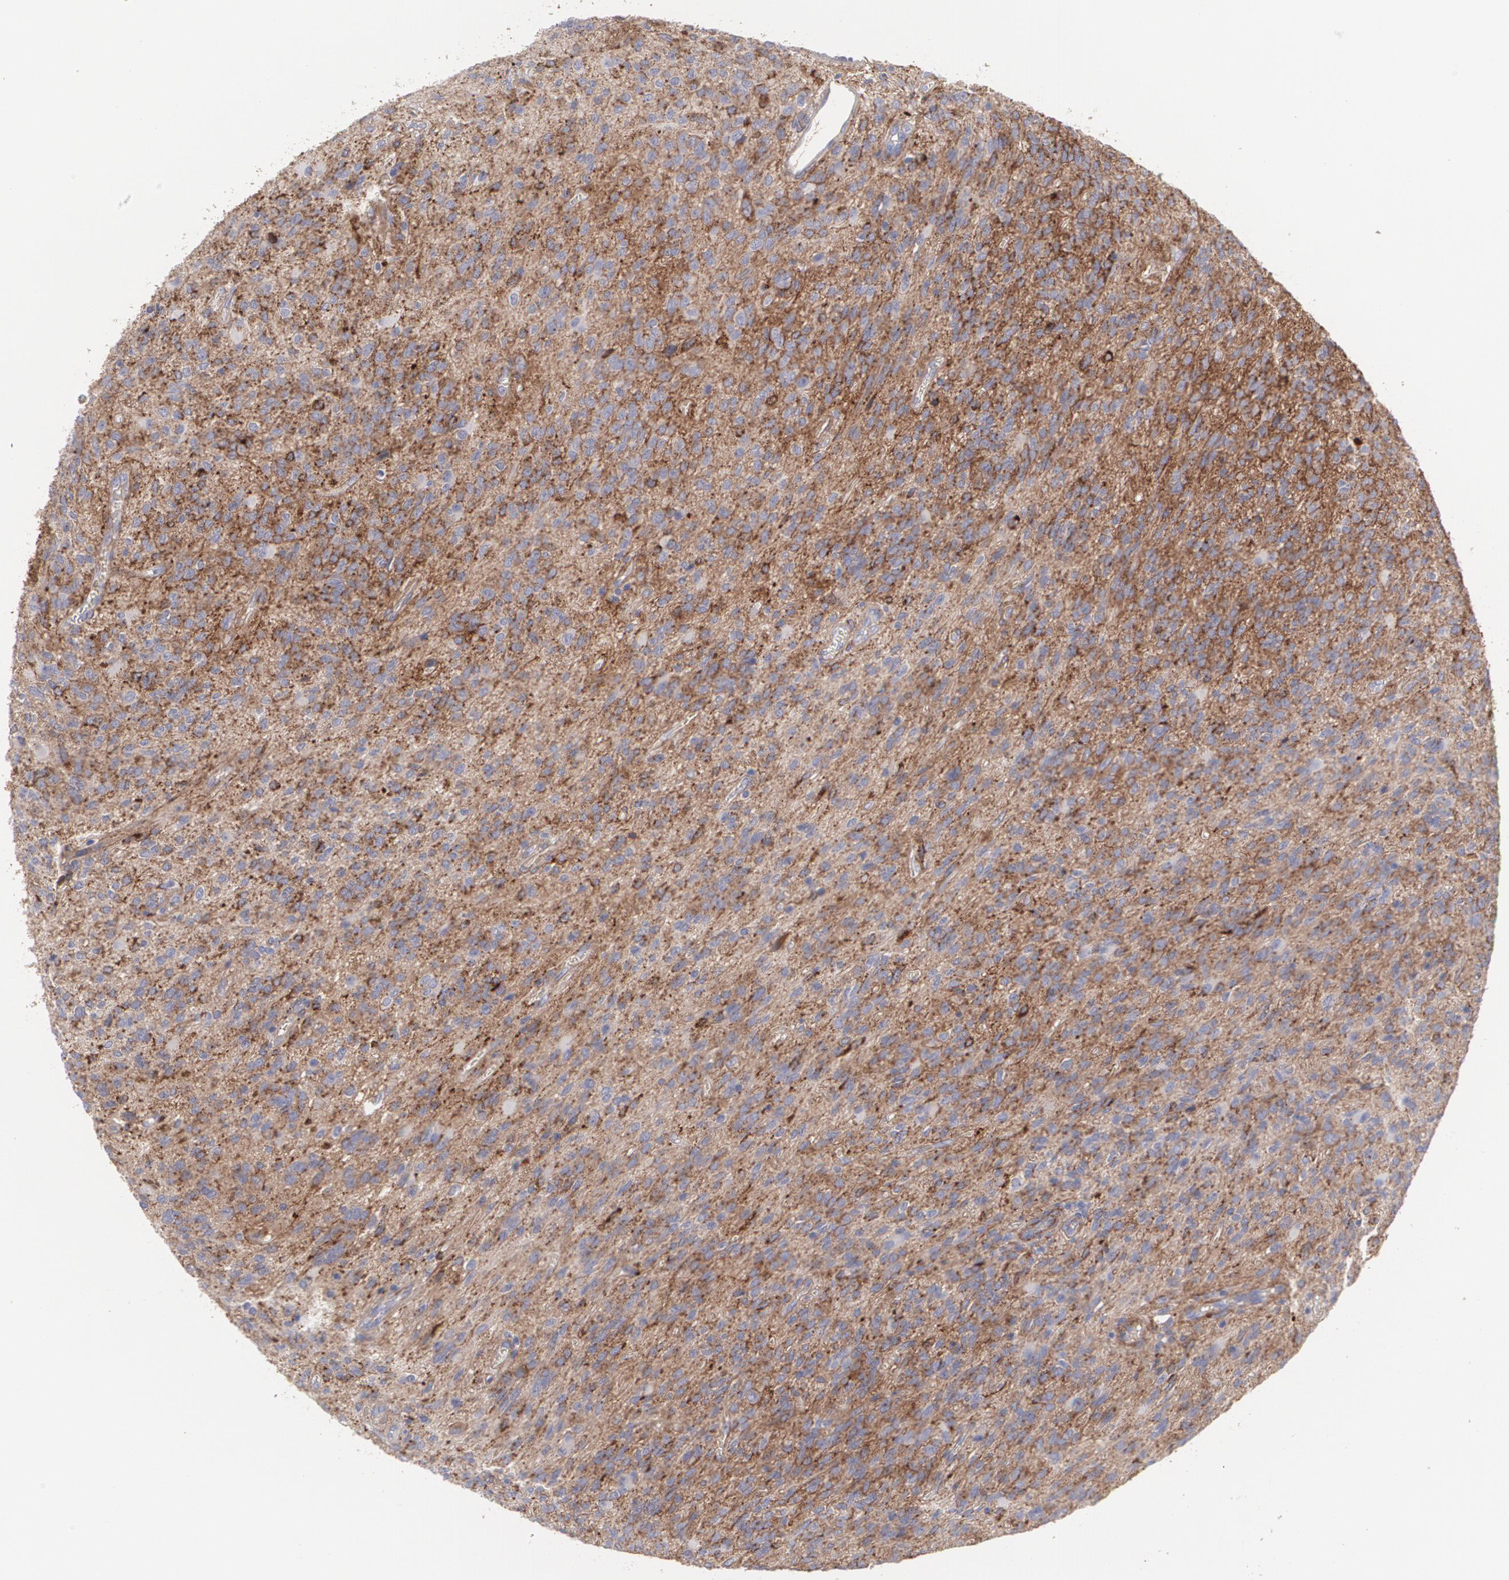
{"staining": {"intensity": "negative", "quantity": "none", "location": "none"}, "tissue": "glioma", "cell_type": "Tumor cells", "image_type": "cancer", "snomed": [{"axis": "morphology", "description": "Glioma, malignant, Low grade"}, {"axis": "topography", "description": "Brain"}], "caption": "A photomicrograph of human malignant low-grade glioma is negative for staining in tumor cells. (Brightfield microscopy of DAB immunohistochemistry (IHC) at high magnification).", "gene": "FBLN1", "patient": {"sex": "female", "age": 15}}